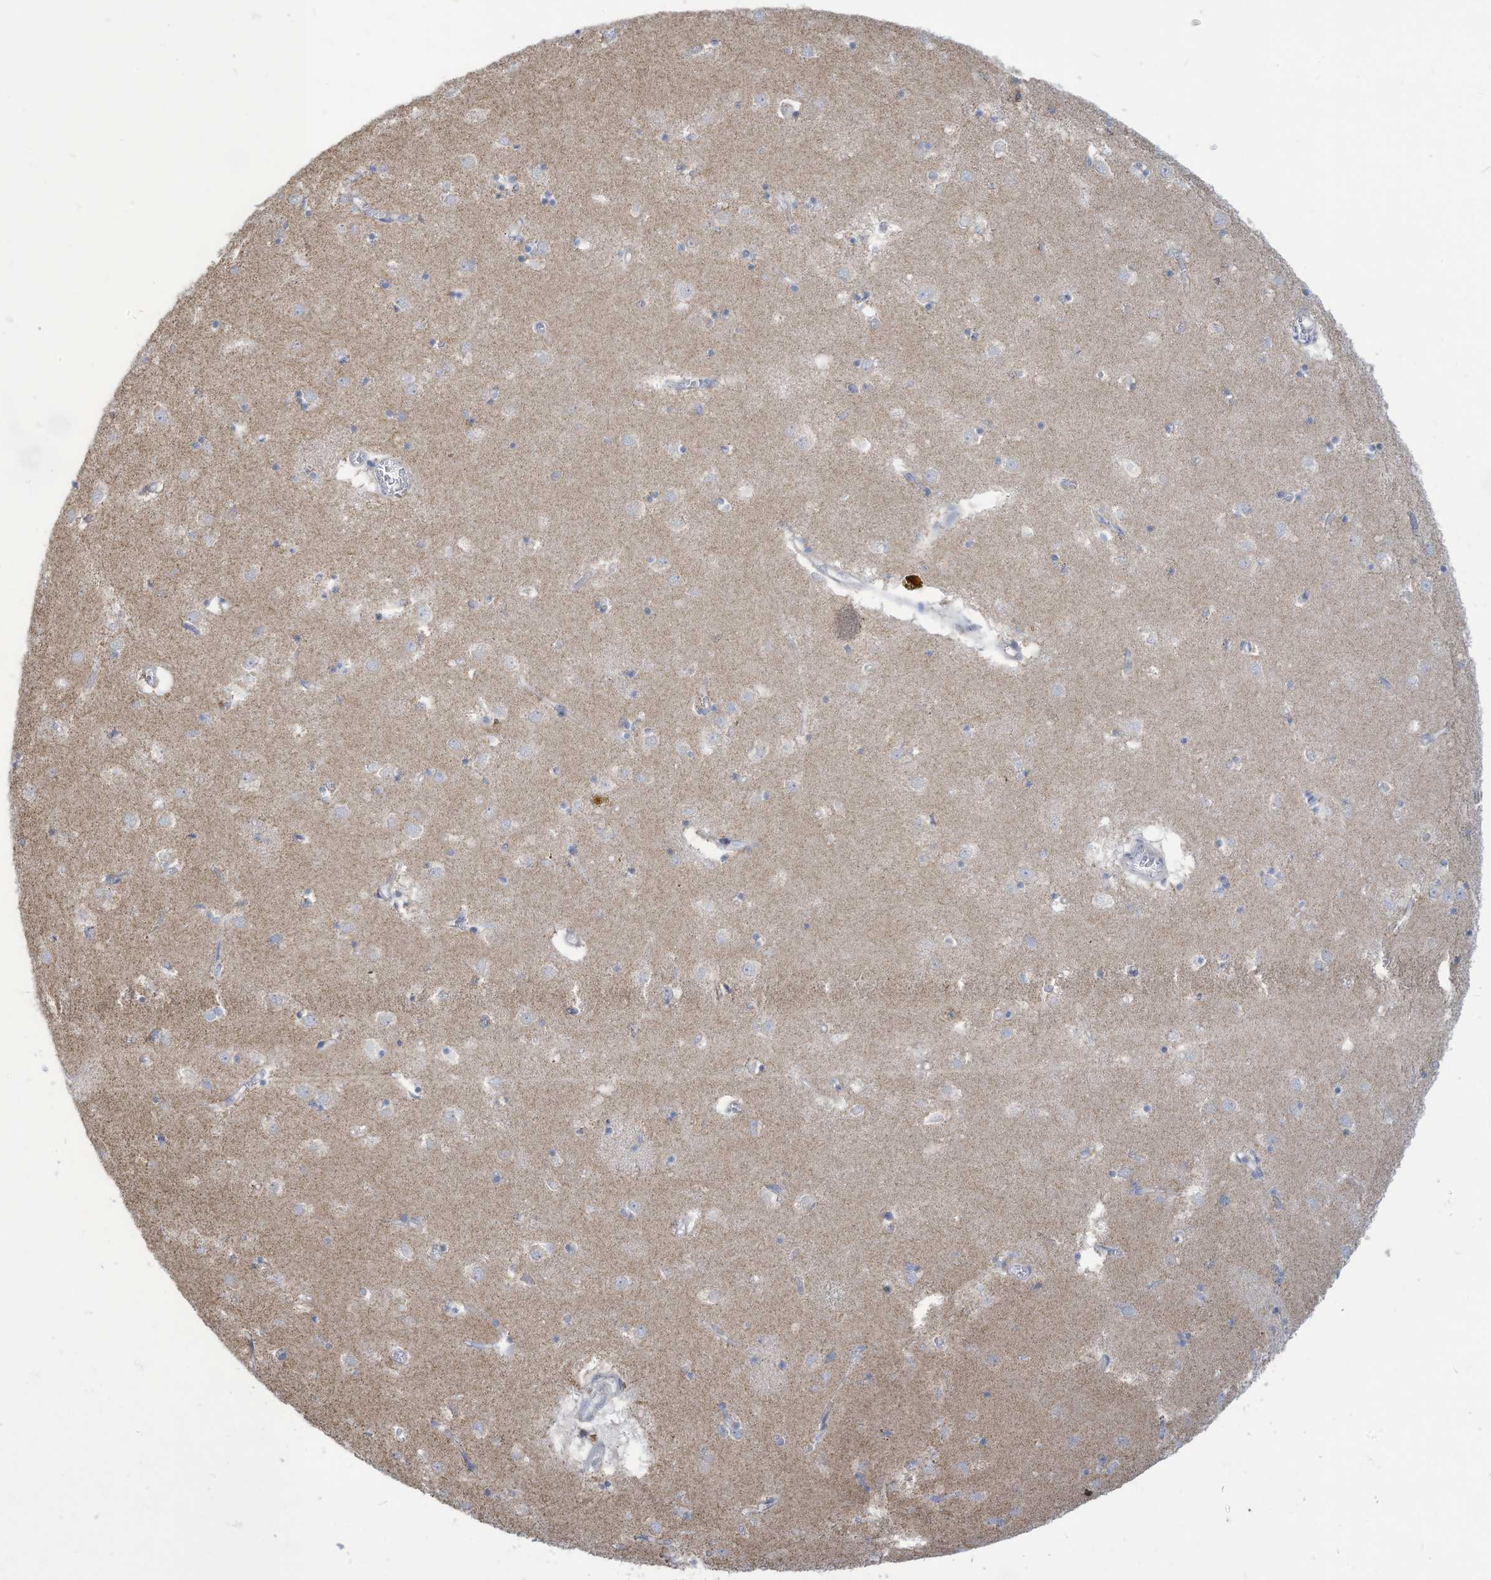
{"staining": {"intensity": "negative", "quantity": "none", "location": "none"}, "tissue": "caudate", "cell_type": "Glial cells", "image_type": "normal", "snomed": [{"axis": "morphology", "description": "Normal tissue, NOS"}, {"axis": "topography", "description": "Lateral ventricle wall"}], "caption": "DAB (3,3'-diaminobenzidine) immunohistochemical staining of benign human caudate demonstrates no significant positivity in glial cells.", "gene": "NLN", "patient": {"sex": "male", "age": 70}}